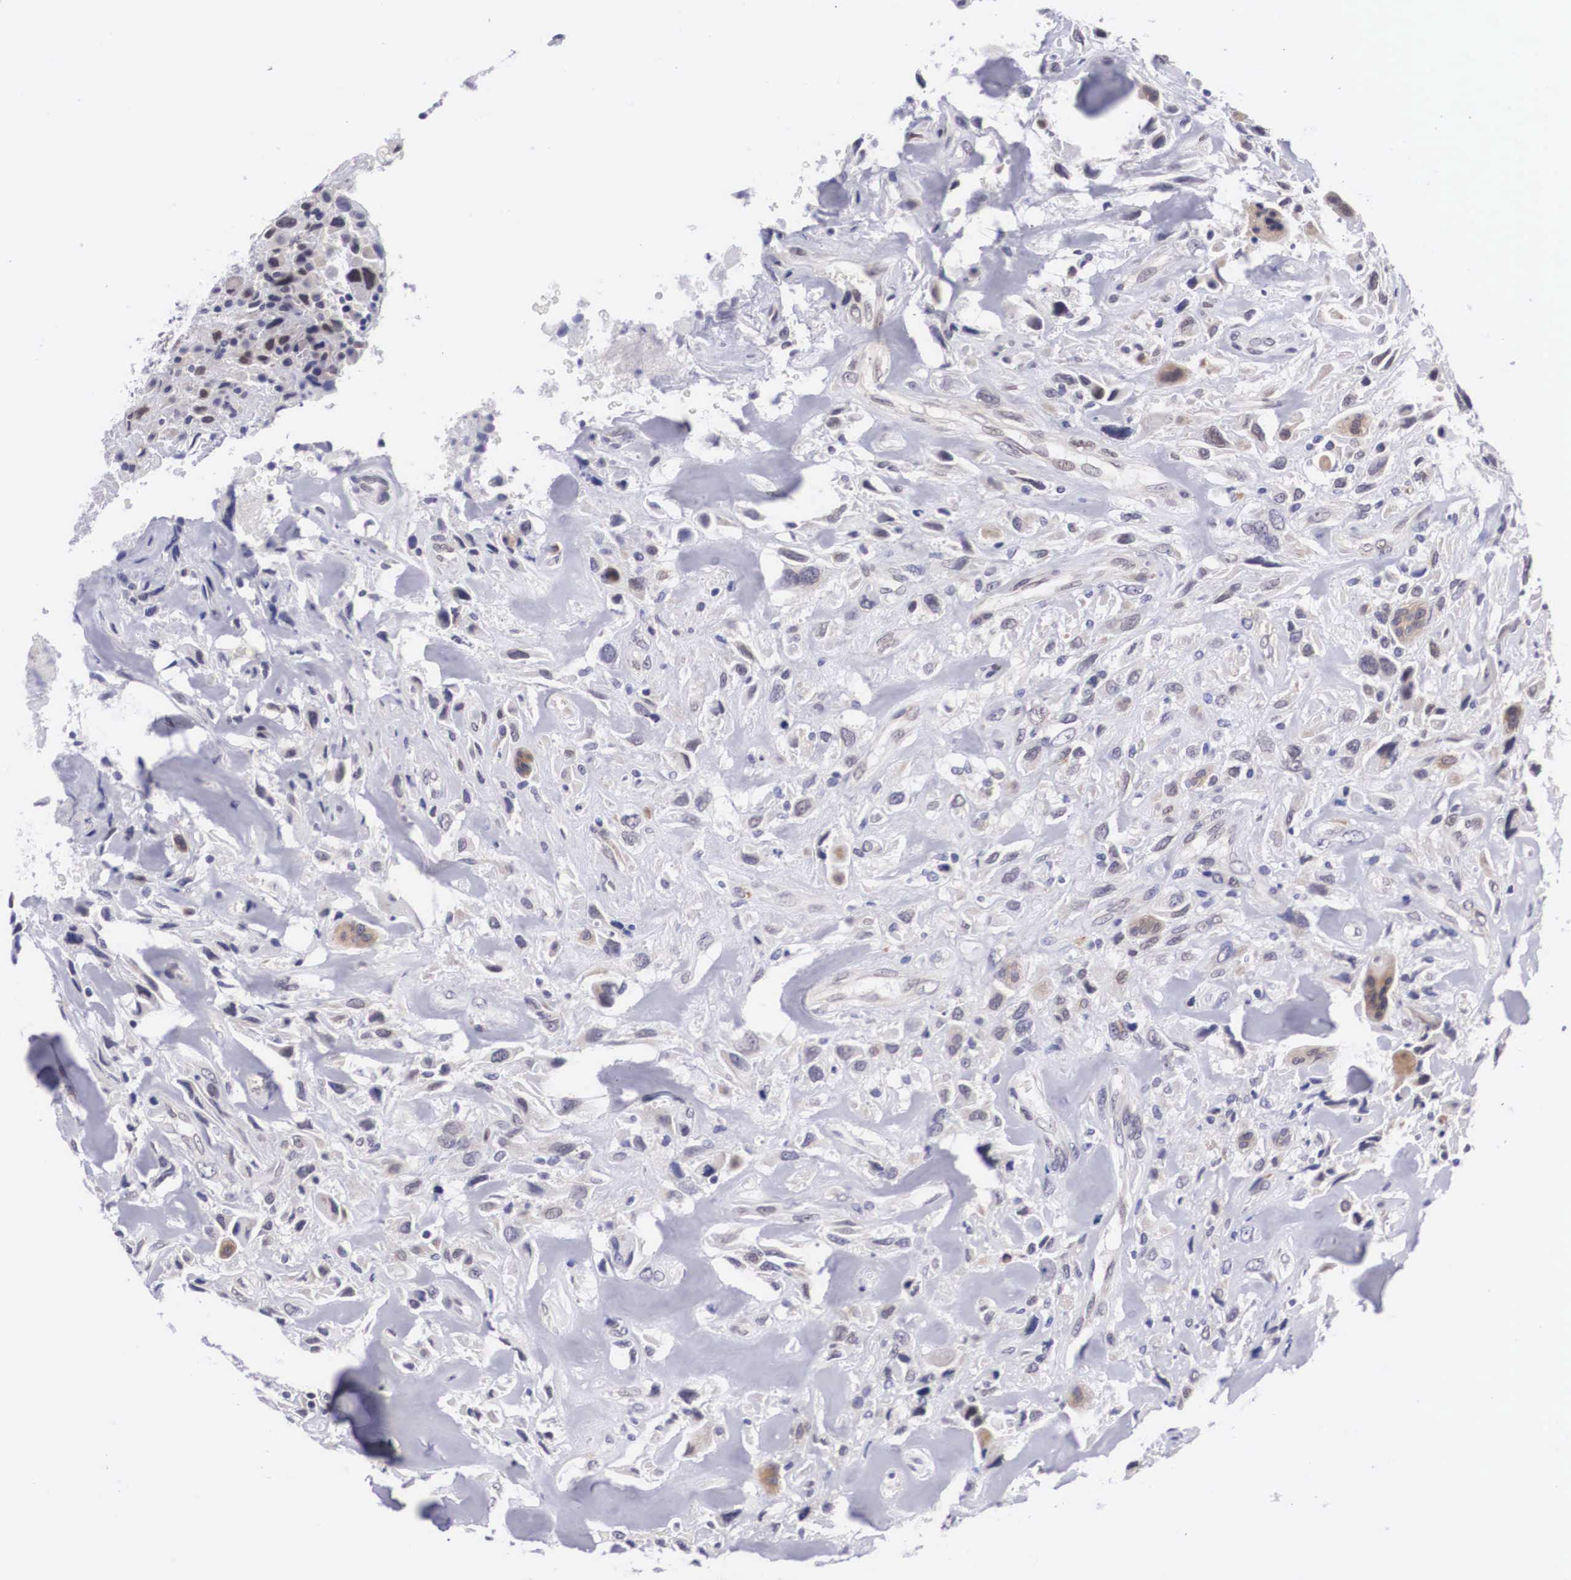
{"staining": {"intensity": "weak", "quantity": "<25%", "location": "cytoplasmic/membranous"}, "tissue": "breast cancer", "cell_type": "Tumor cells", "image_type": "cancer", "snomed": [{"axis": "morphology", "description": "Neoplasm, malignant, NOS"}, {"axis": "topography", "description": "Breast"}], "caption": "A histopathology image of human malignant neoplasm (breast) is negative for staining in tumor cells.", "gene": "SOX11", "patient": {"sex": "female", "age": 50}}